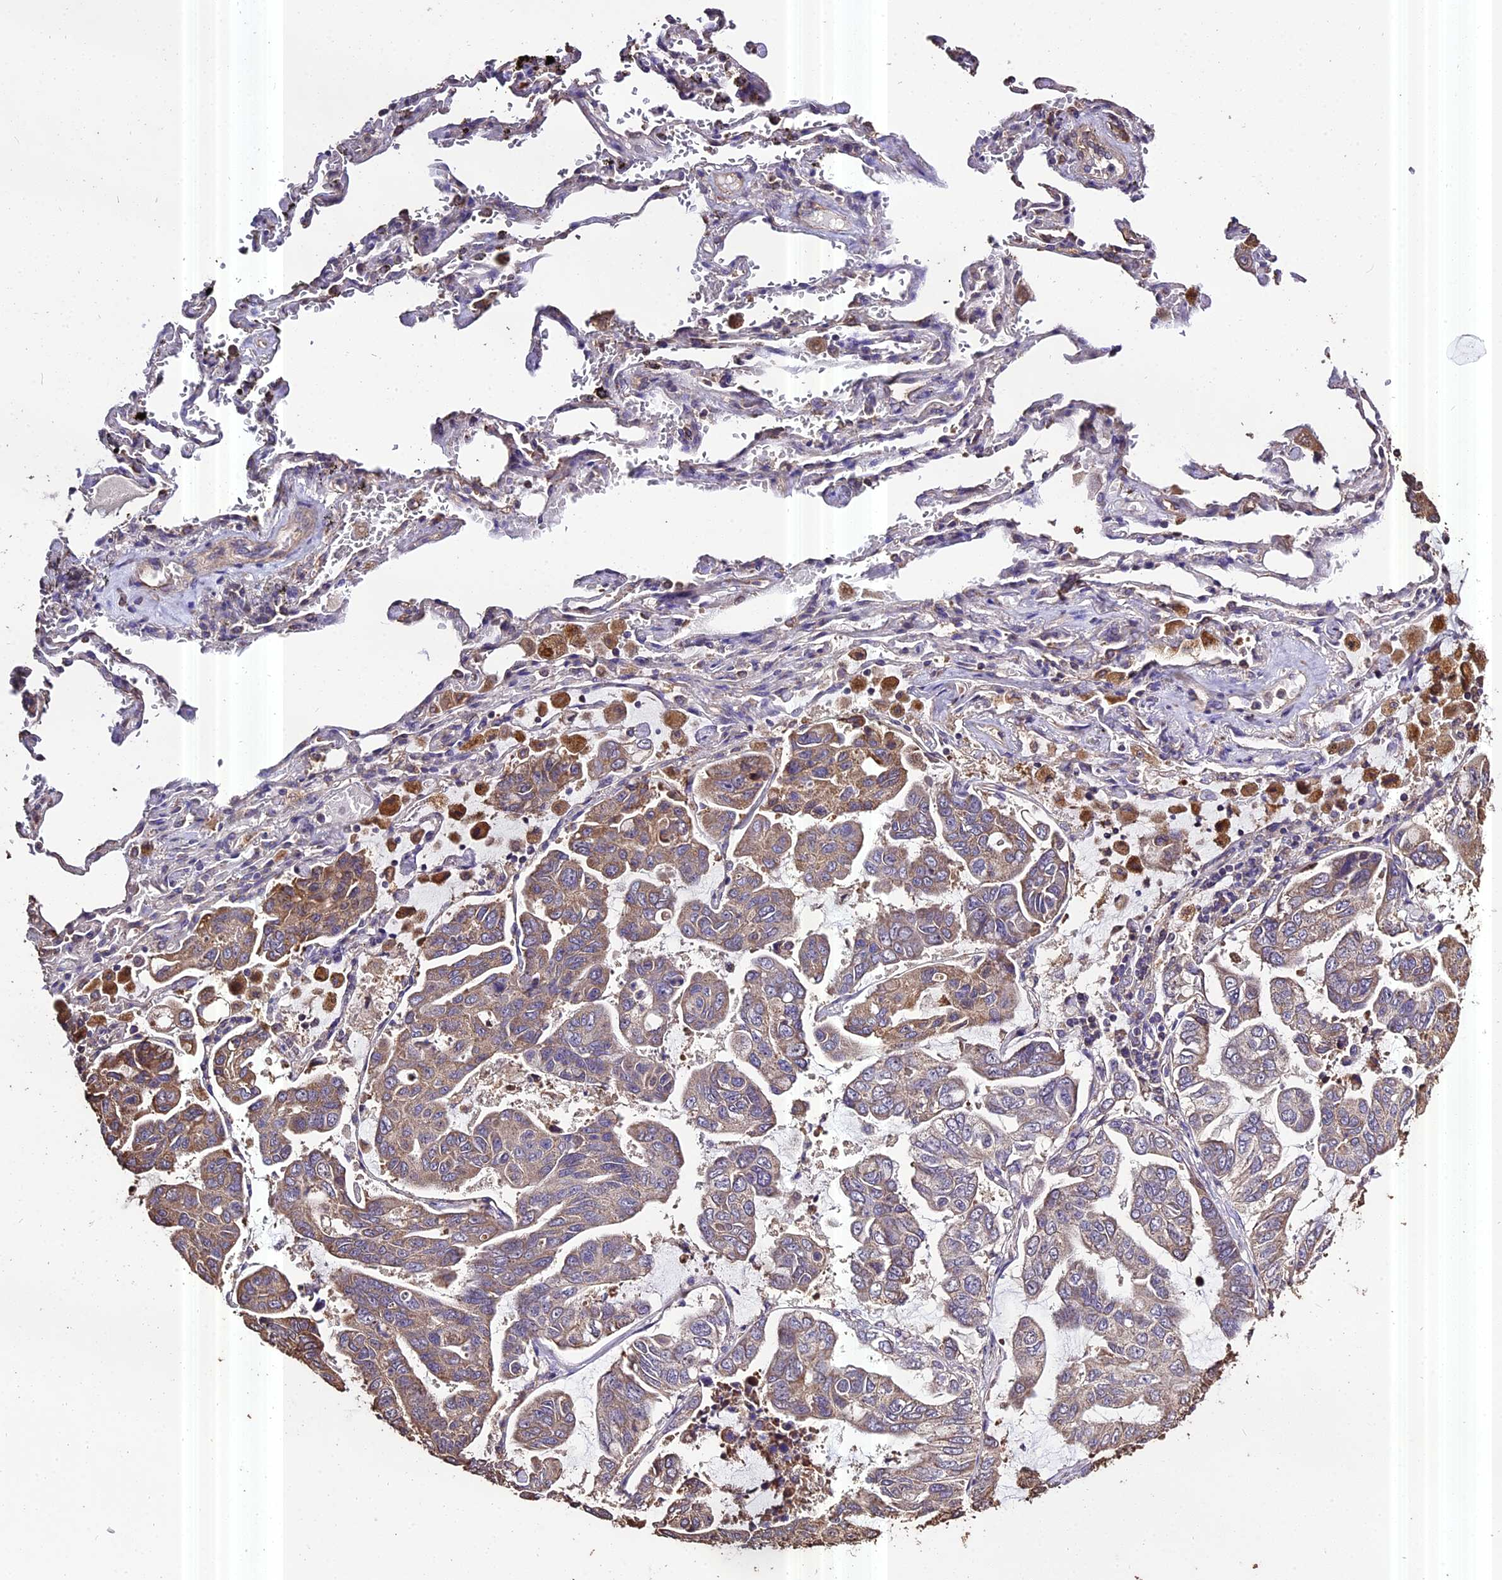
{"staining": {"intensity": "weak", "quantity": "<25%", "location": "cytoplasmic/membranous"}, "tissue": "lung cancer", "cell_type": "Tumor cells", "image_type": "cancer", "snomed": [{"axis": "morphology", "description": "Adenocarcinoma, NOS"}, {"axis": "topography", "description": "Lung"}], "caption": "This is an immunohistochemistry histopathology image of human lung adenocarcinoma. There is no staining in tumor cells.", "gene": "PGPEP1L", "patient": {"sex": "male", "age": 64}}